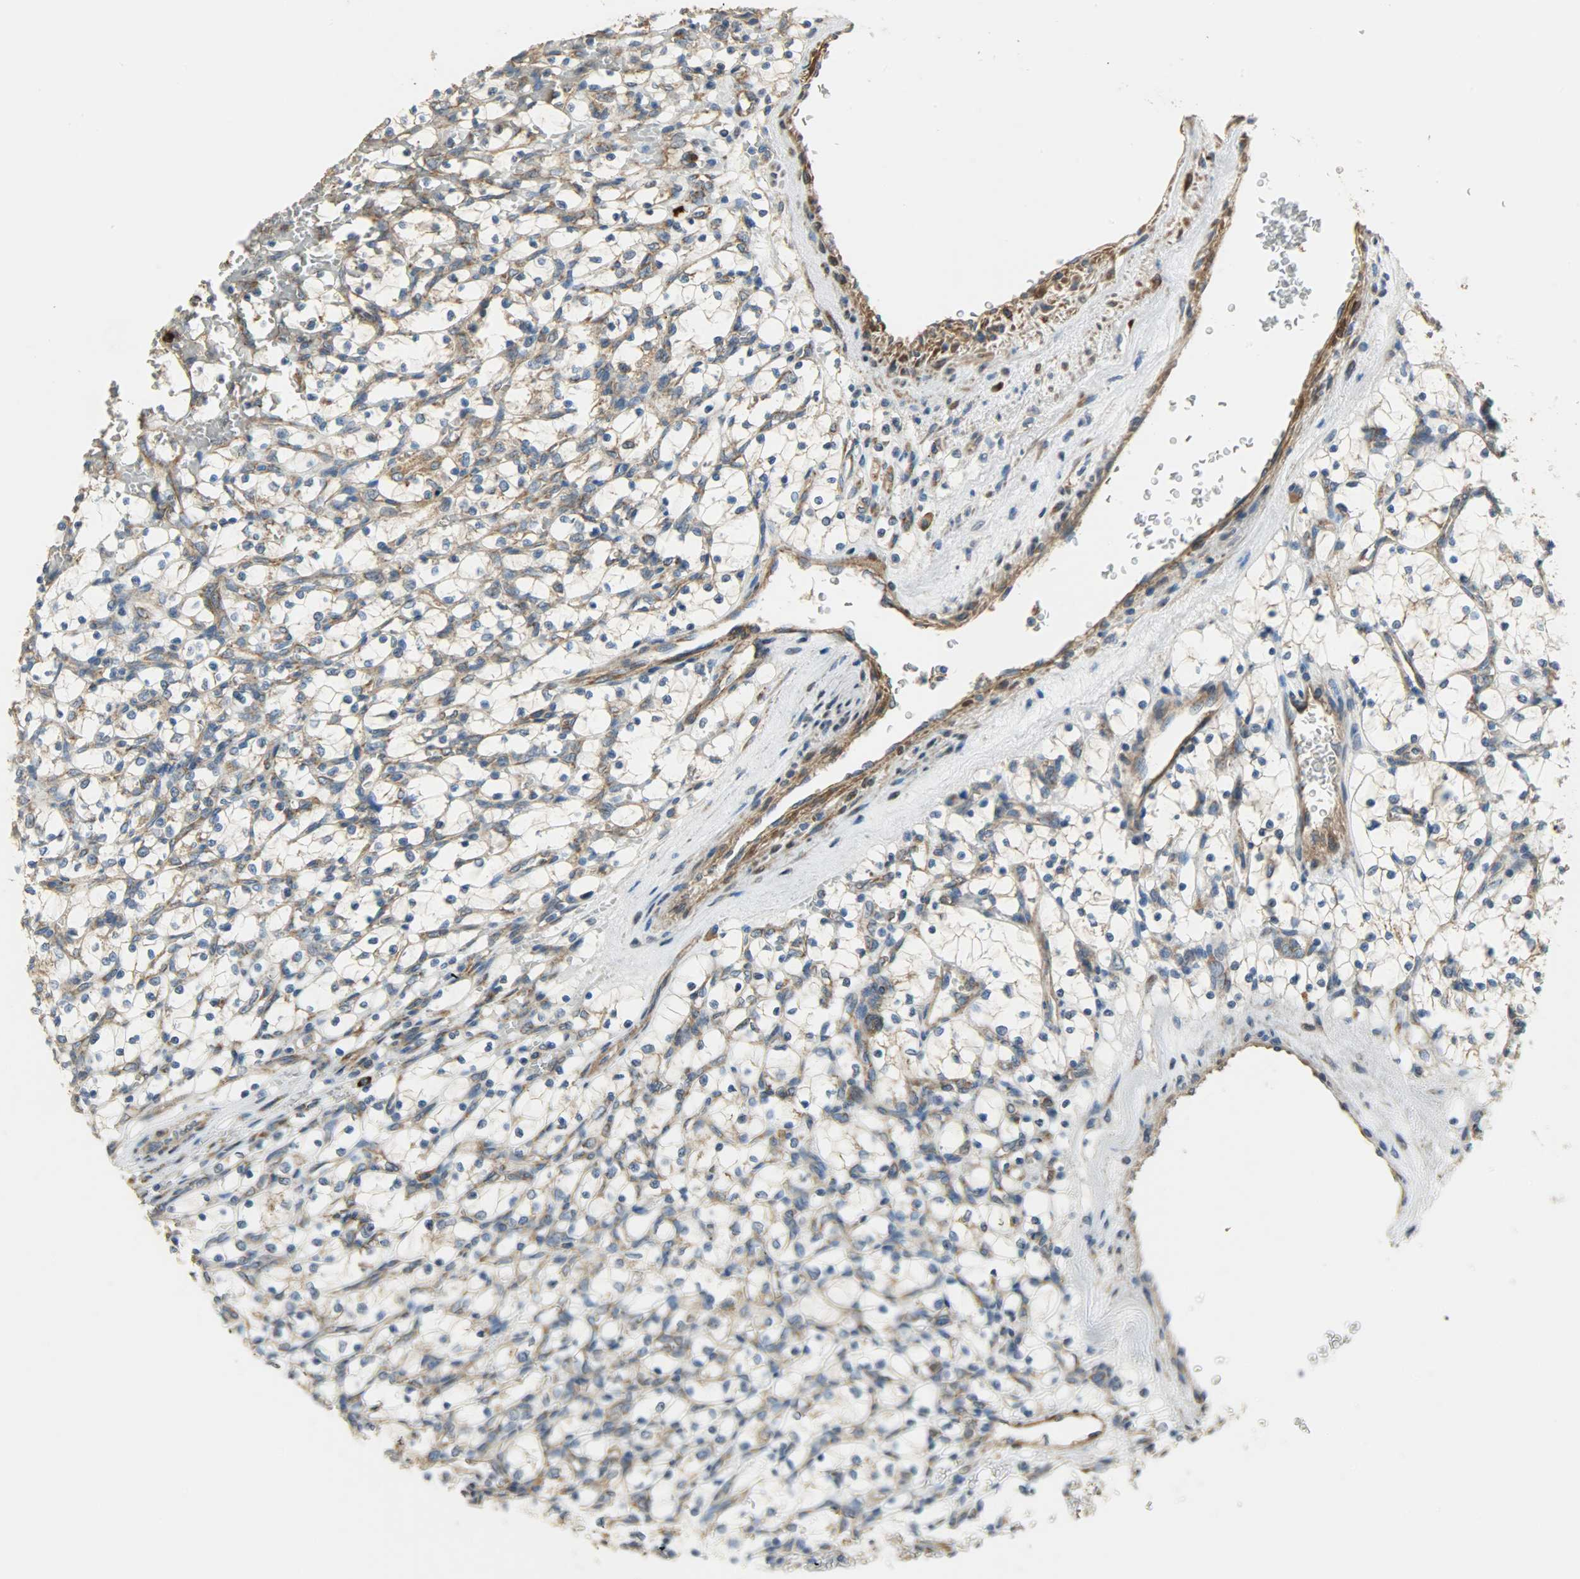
{"staining": {"intensity": "strong", "quantity": ">75%", "location": "cytoplasmic/membranous"}, "tissue": "renal cancer", "cell_type": "Tumor cells", "image_type": "cancer", "snomed": [{"axis": "morphology", "description": "Adenocarcinoma, NOS"}, {"axis": "topography", "description": "Kidney"}], "caption": "Renal adenocarcinoma stained for a protein (brown) reveals strong cytoplasmic/membranous positive staining in approximately >75% of tumor cells.", "gene": "C1orf198", "patient": {"sex": "female", "age": 69}}